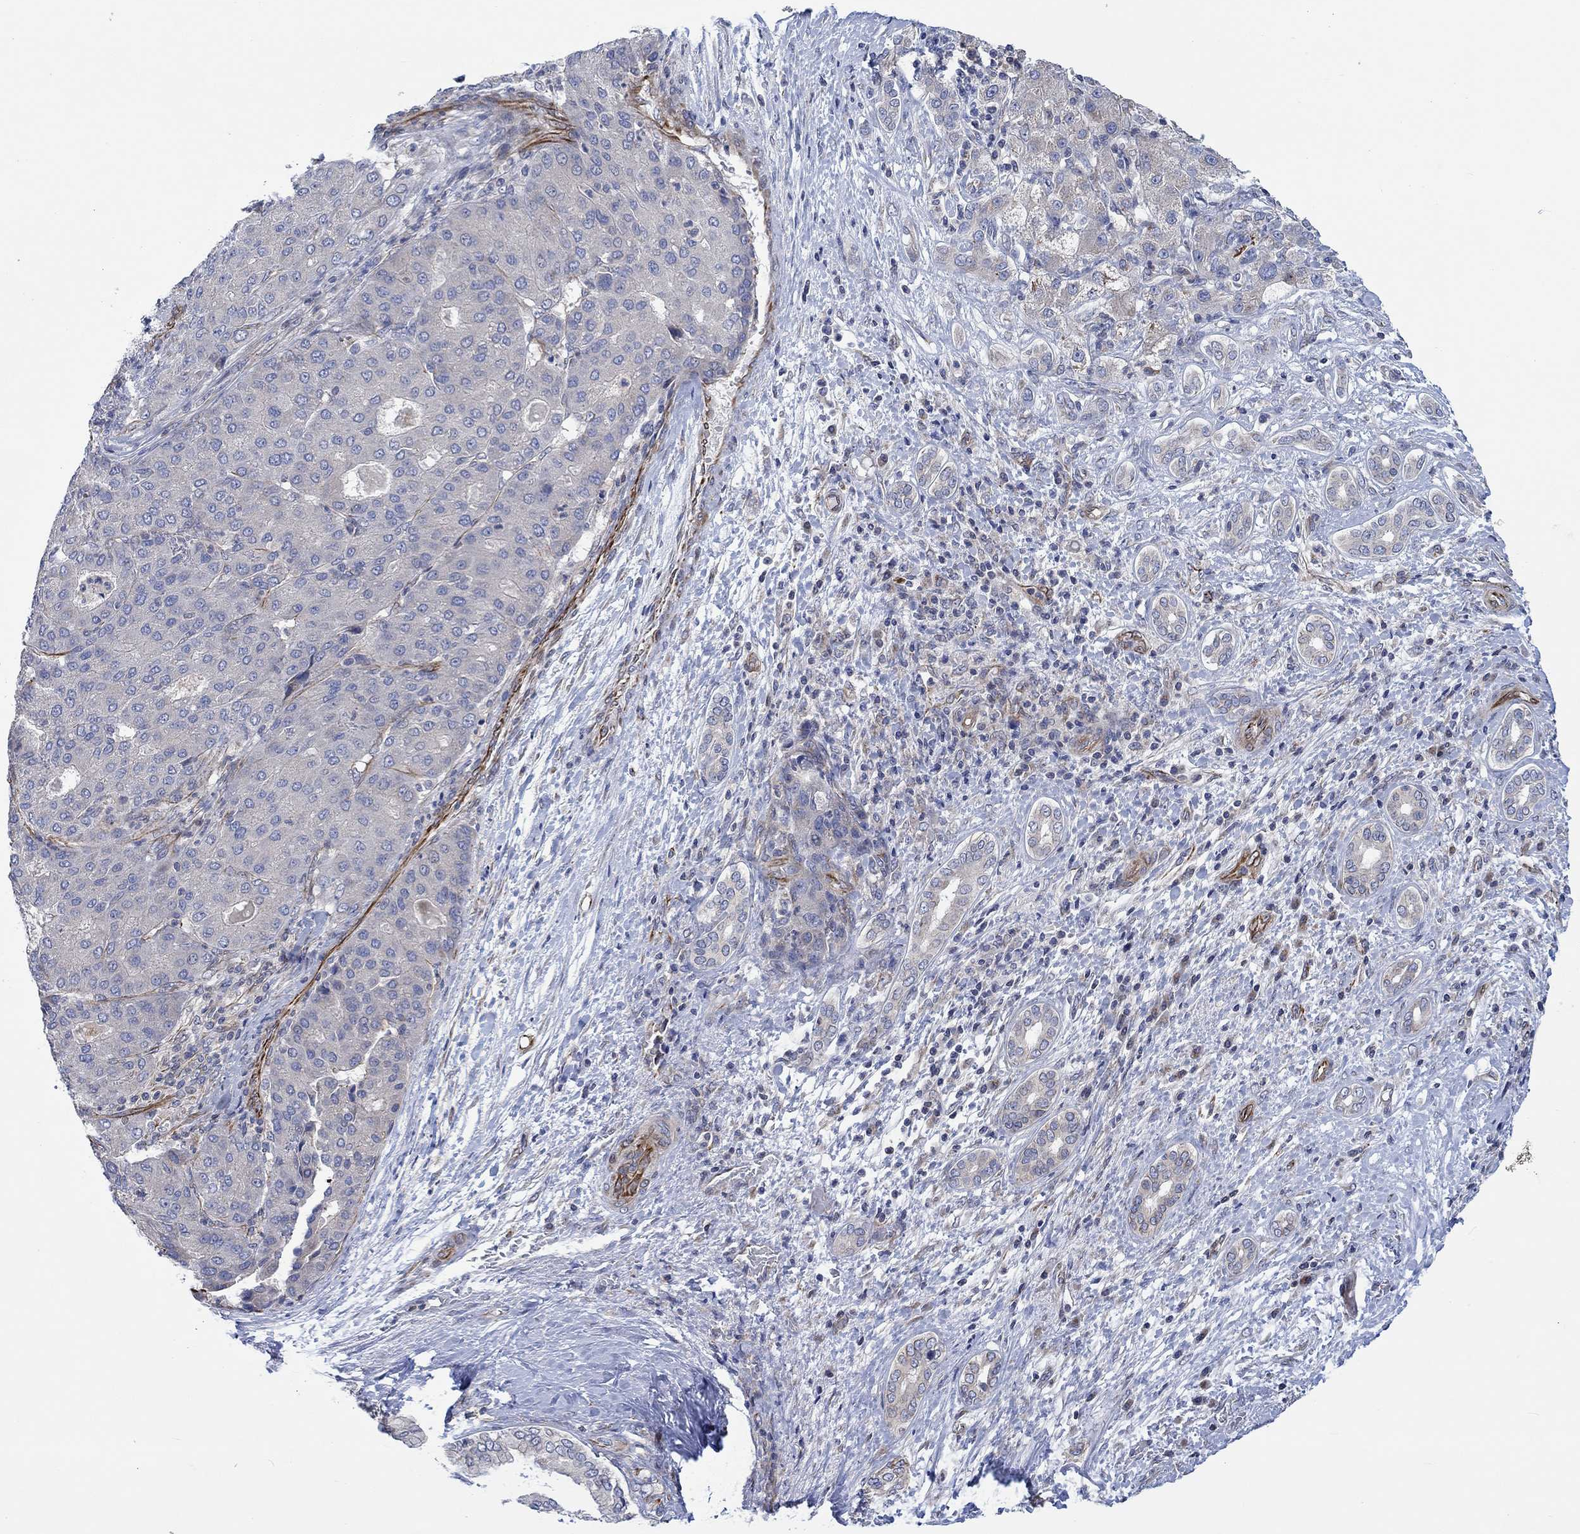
{"staining": {"intensity": "negative", "quantity": "none", "location": "none"}, "tissue": "liver cancer", "cell_type": "Tumor cells", "image_type": "cancer", "snomed": [{"axis": "morphology", "description": "Carcinoma, Hepatocellular, NOS"}, {"axis": "topography", "description": "Liver"}], "caption": "Immunohistochemistry (IHC) micrograph of neoplastic tissue: liver hepatocellular carcinoma stained with DAB displays no significant protein positivity in tumor cells.", "gene": "CAMK1D", "patient": {"sex": "male", "age": 65}}